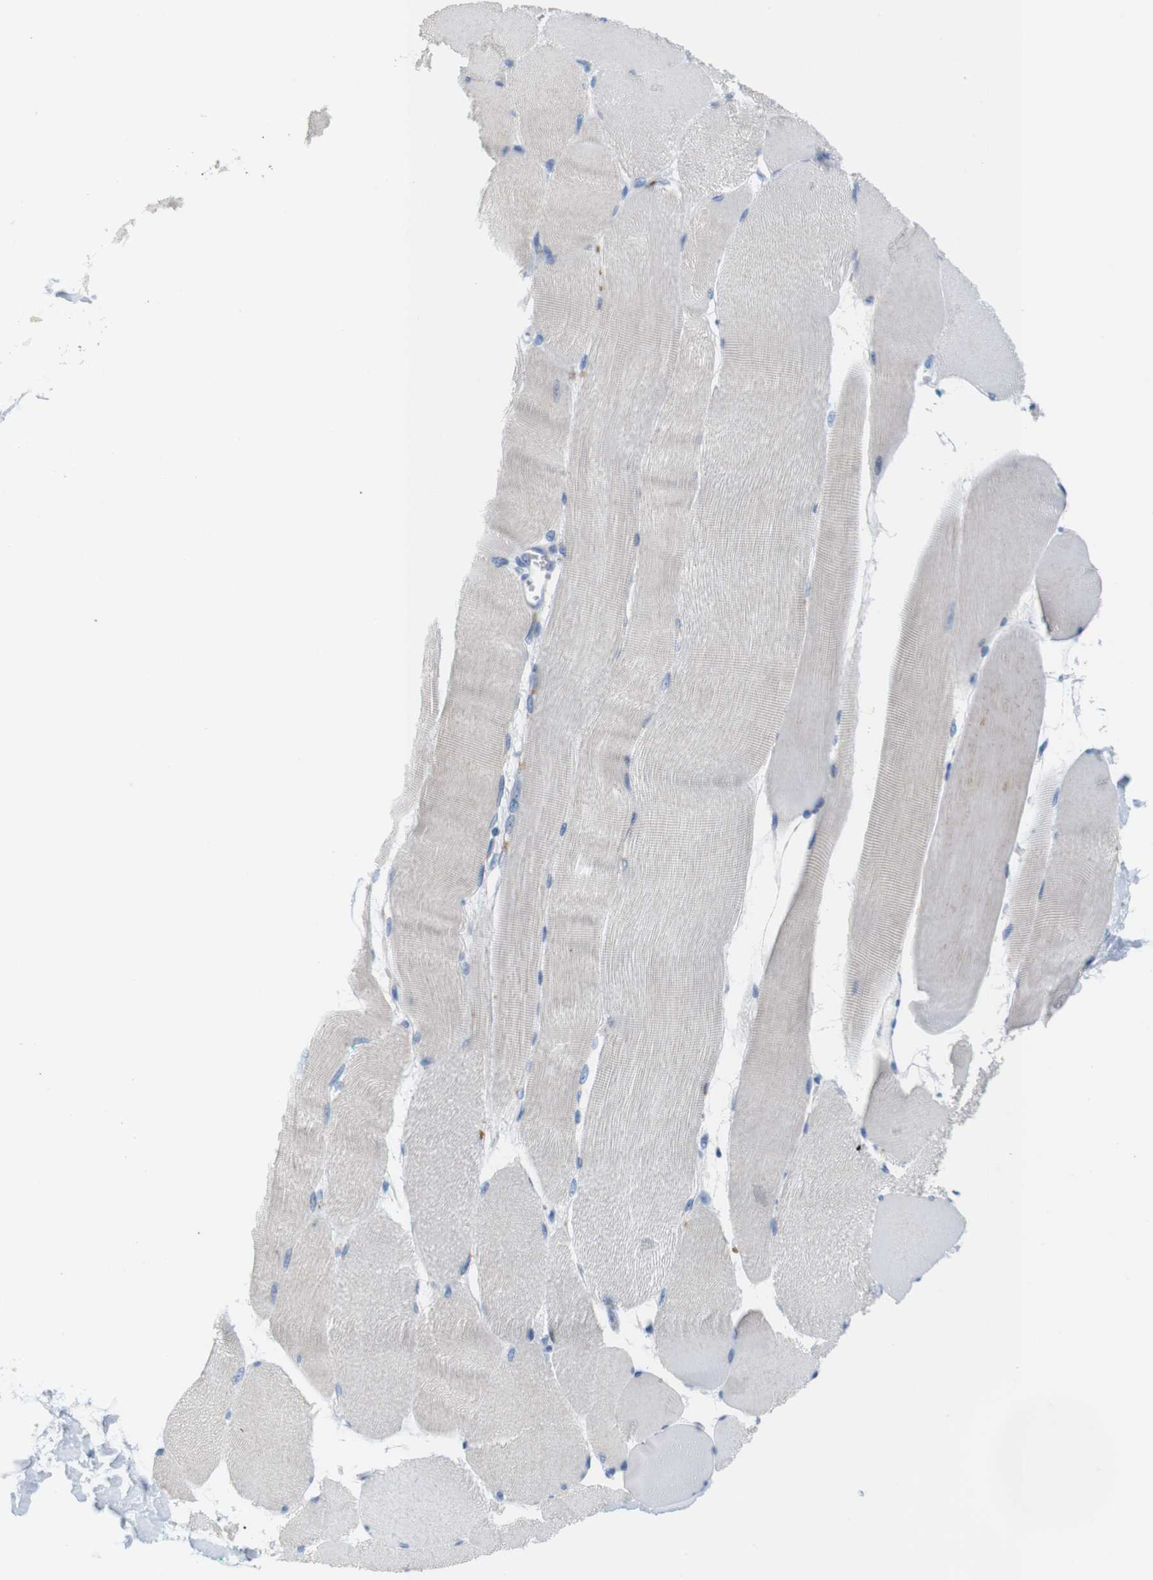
{"staining": {"intensity": "moderate", "quantity": "<25%", "location": "cytoplasmic/membranous"}, "tissue": "skeletal muscle", "cell_type": "Myocytes", "image_type": "normal", "snomed": [{"axis": "morphology", "description": "Normal tissue, NOS"}, {"axis": "morphology", "description": "Squamous cell carcinoma, NOS"}, {"axis": "topography", "description": "Skeletal muscle"}], "caption": "DAB immunohistochemical staining of benign skeletal muscle exhibits moderate cytoplasmic/membranous protein expression in about <25% of myocytes. Nuclei are stained in blue.", "gene": "GOLGA2", "patient": {"sex": "male", "age": 51}}